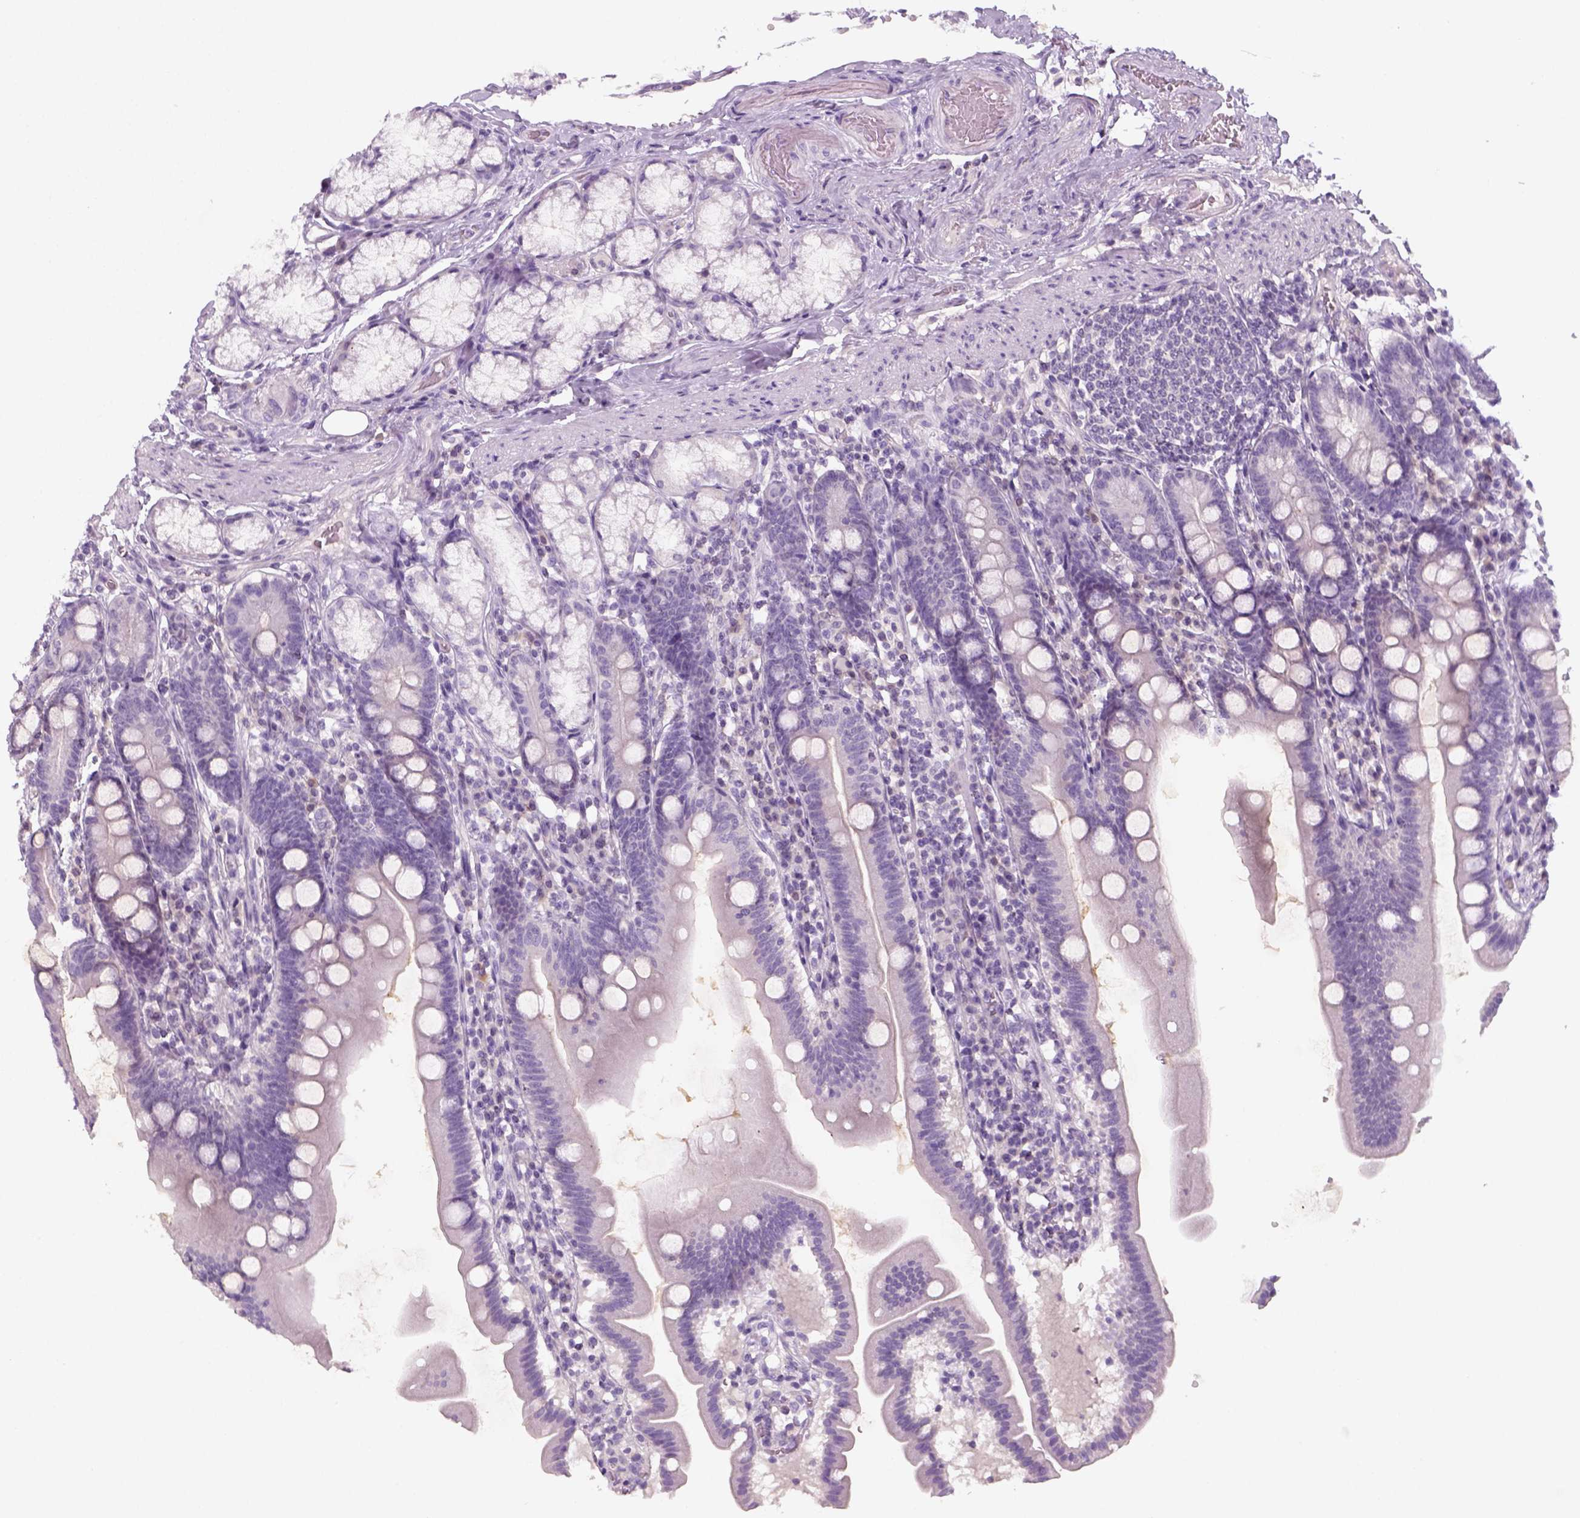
{"staining": {"intensity": "negative", "quantity": "none", "location": "none"}, "tissue": "duodenum", "cell_type": "Glandular cells", "image_type": "normal", "snomed": [{"axis": "morphology", "description": "Normal tissue, NOS"}, {"axis": "topography", "description": "Duodenum"}], "caption": "Immunohistochemical staining of benign duodenum displays no significant expression in glandular cells.", "gene": "KRT25", "patient": {"sex": "female", "age": 67}}